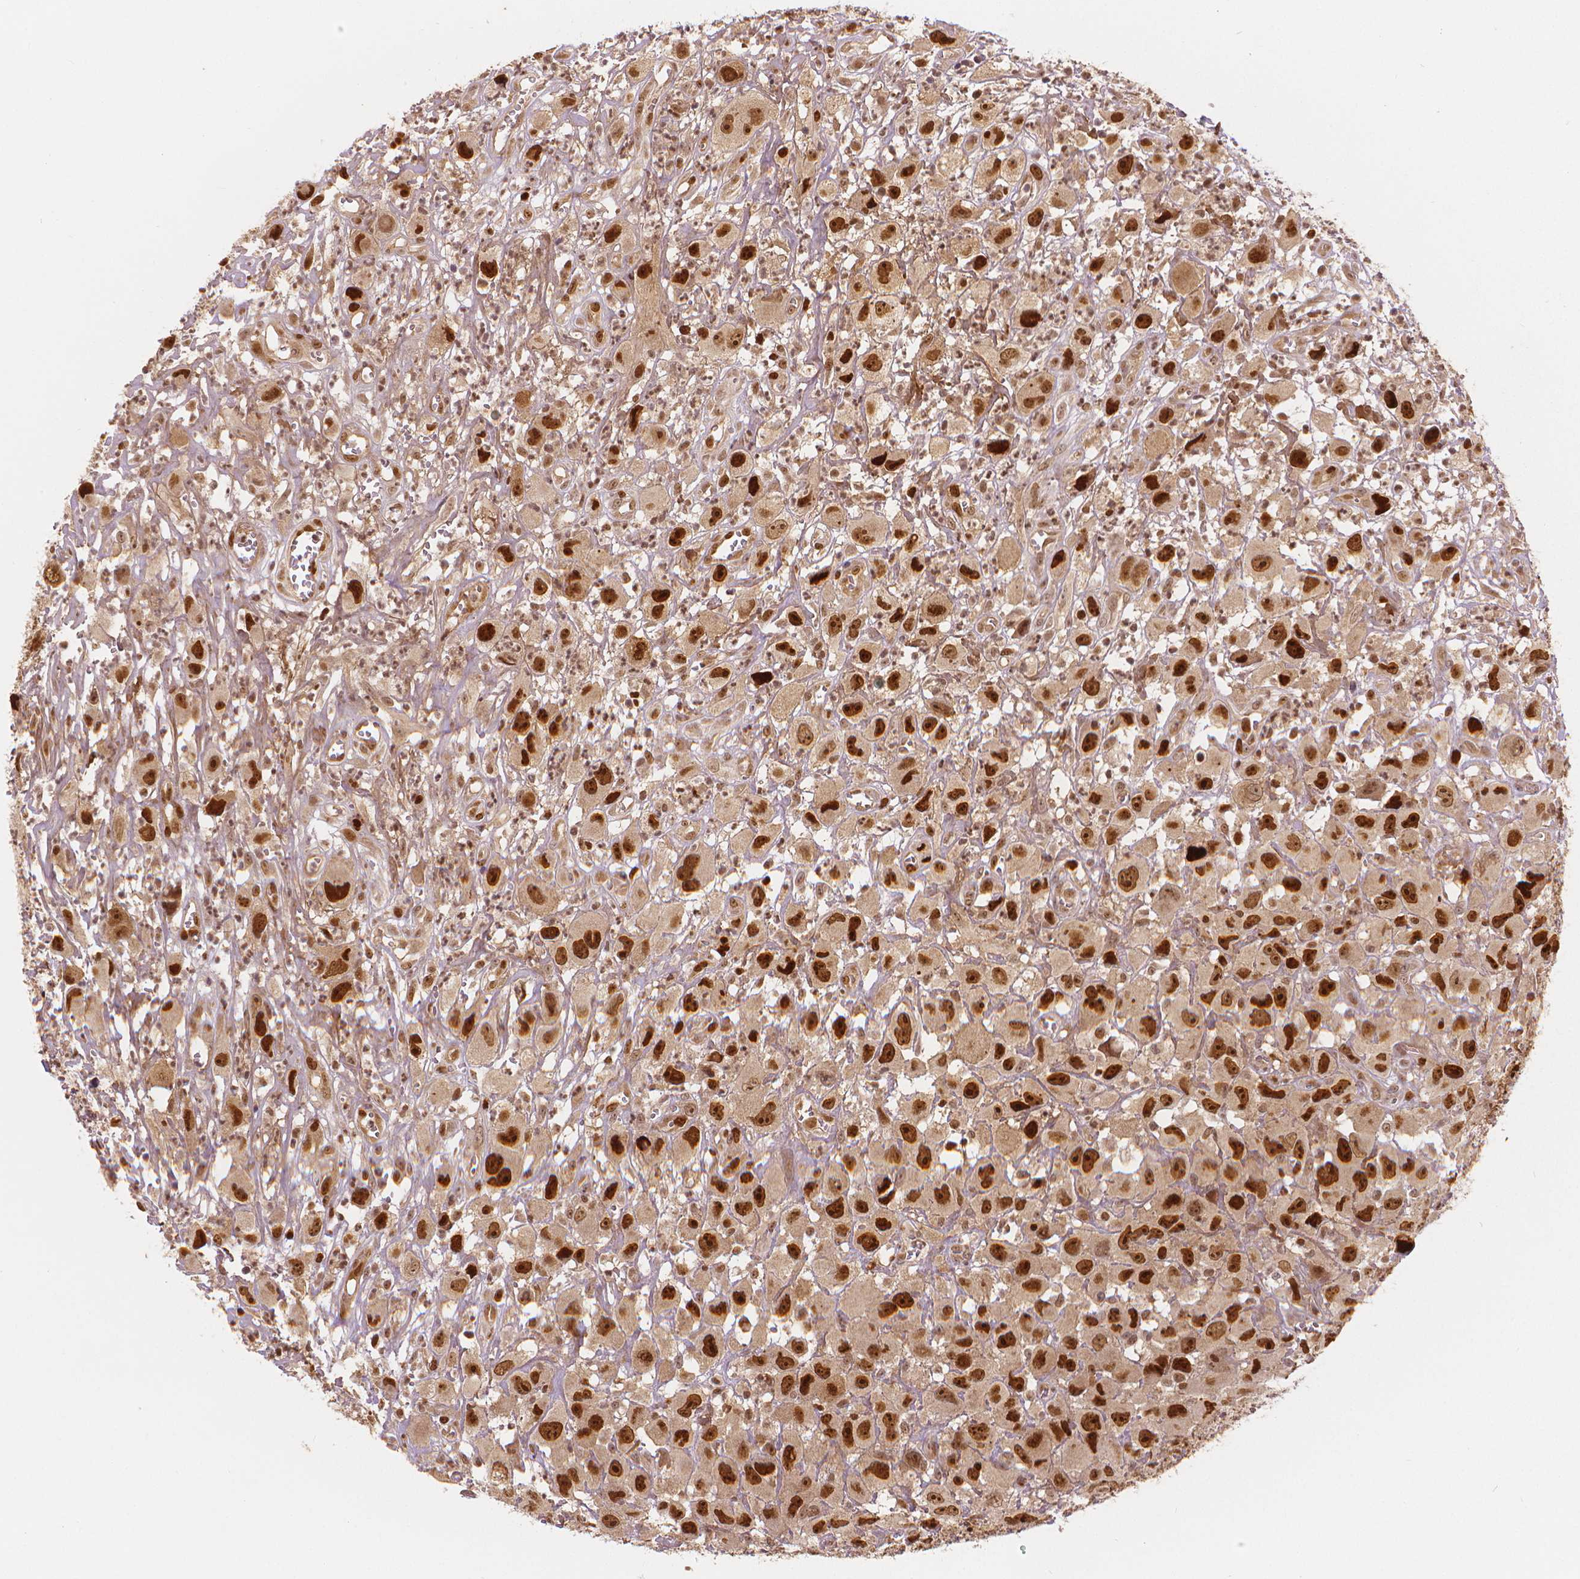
{"staining": {"intensity": "strong", "quantity": ">75%", "location": "nuclear"}, "tissue": "head and neck cancer", "cell_type": "Tumor cells", "image_type": "cancer", "snomed": [{"axis": "morphology", "description": "Squamous cell carcinoma, NOS"}, {"axis": "morphology", "description": "Squamous cell carcinoma, metastatic, NOS"}, {"axis": "topography", "description": "Oral tissue"}, {"axis": "topography", "description": "Head-Neck"}], "caption": "Human metastatic squamous cell carcinoma (head and neck) stained with a protein marker demonstrates strong staining in tumor cells.", "gene": "NSD2", "patient": {"sex": "female", "age": 85}}